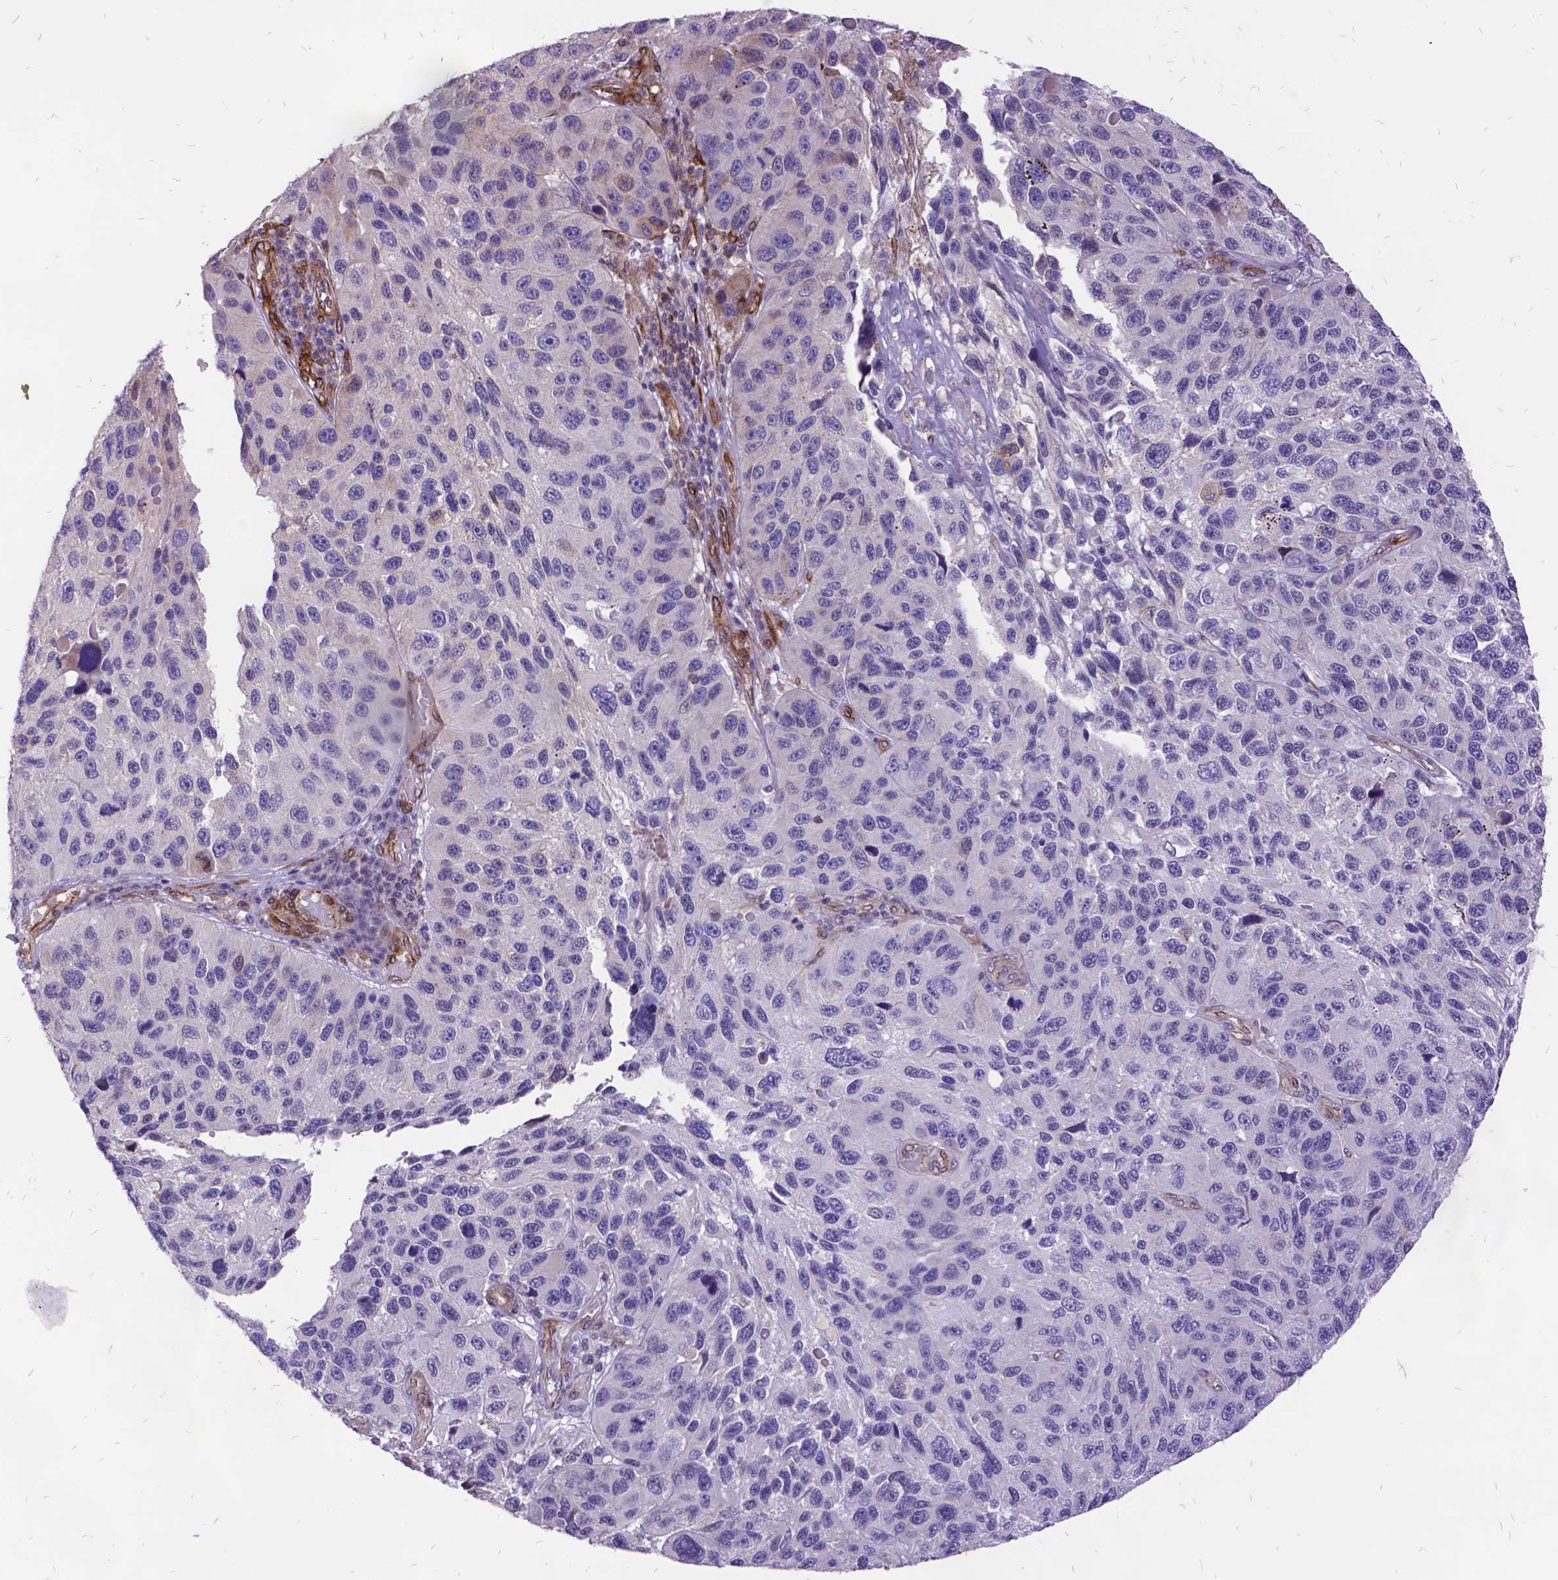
{"staining": {"intensity": "negative", "quantity": "none", "location": "none"}, "tissue": "melanoma", "cell_type": "Tumor cells", "image_type": "cancer", "snomed": [{"axis": "morphology", "description": "Malignant melanoma, NOS"}, {"axis": "topography", "description": "Skin"}], "caption": "Tumor cells show no significant protein positivity in melanoma.", "gene": "GRB7", "patient": {"sex": "male", "age": 53}}